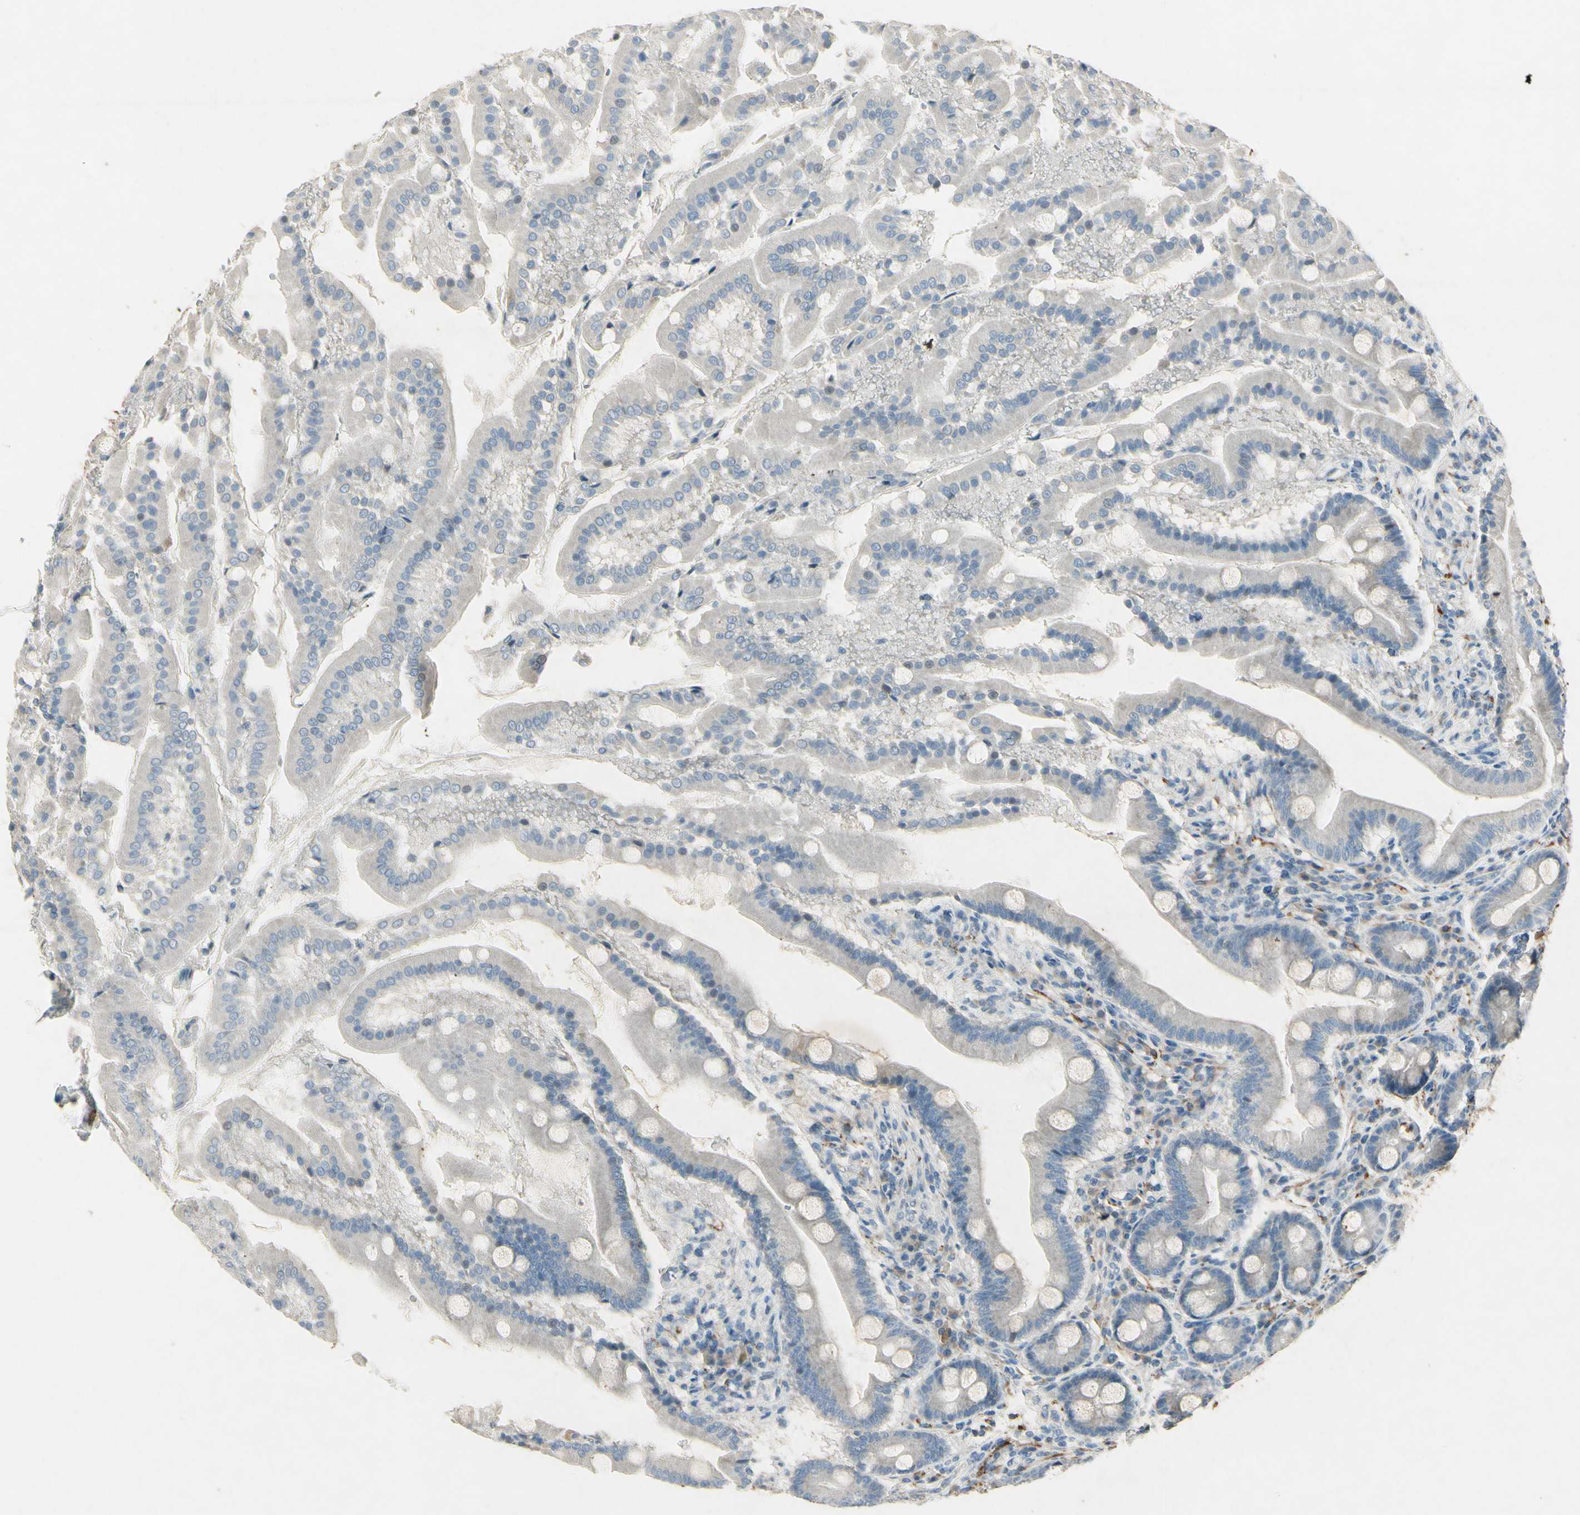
{"staining": {"intensity": "negative", "quantity": "none", "location": "none"}, "tissue": "duodenum", "cell_type": "Glandular cells", "image_type": "normal", "snomed": [{"axis": "morphology", "description": "Normal tissue, NOS"}, {"axis": "topography", "description": "Duodenum"}], "caption": "Immunohistochemistry photomicrograph of normal duodenum: duodenum stained with DAB (3,3'-diaminobenzidine) displays no significant protein positivity in glandular cells. The staining was performed using DAB to visualize the protein expression in brown, while the nuclei were stained in blue with hematoxylin (Magnification: 20x).", "gene": "SNAP91", "patient": {"sex": "male", "age": 50}}